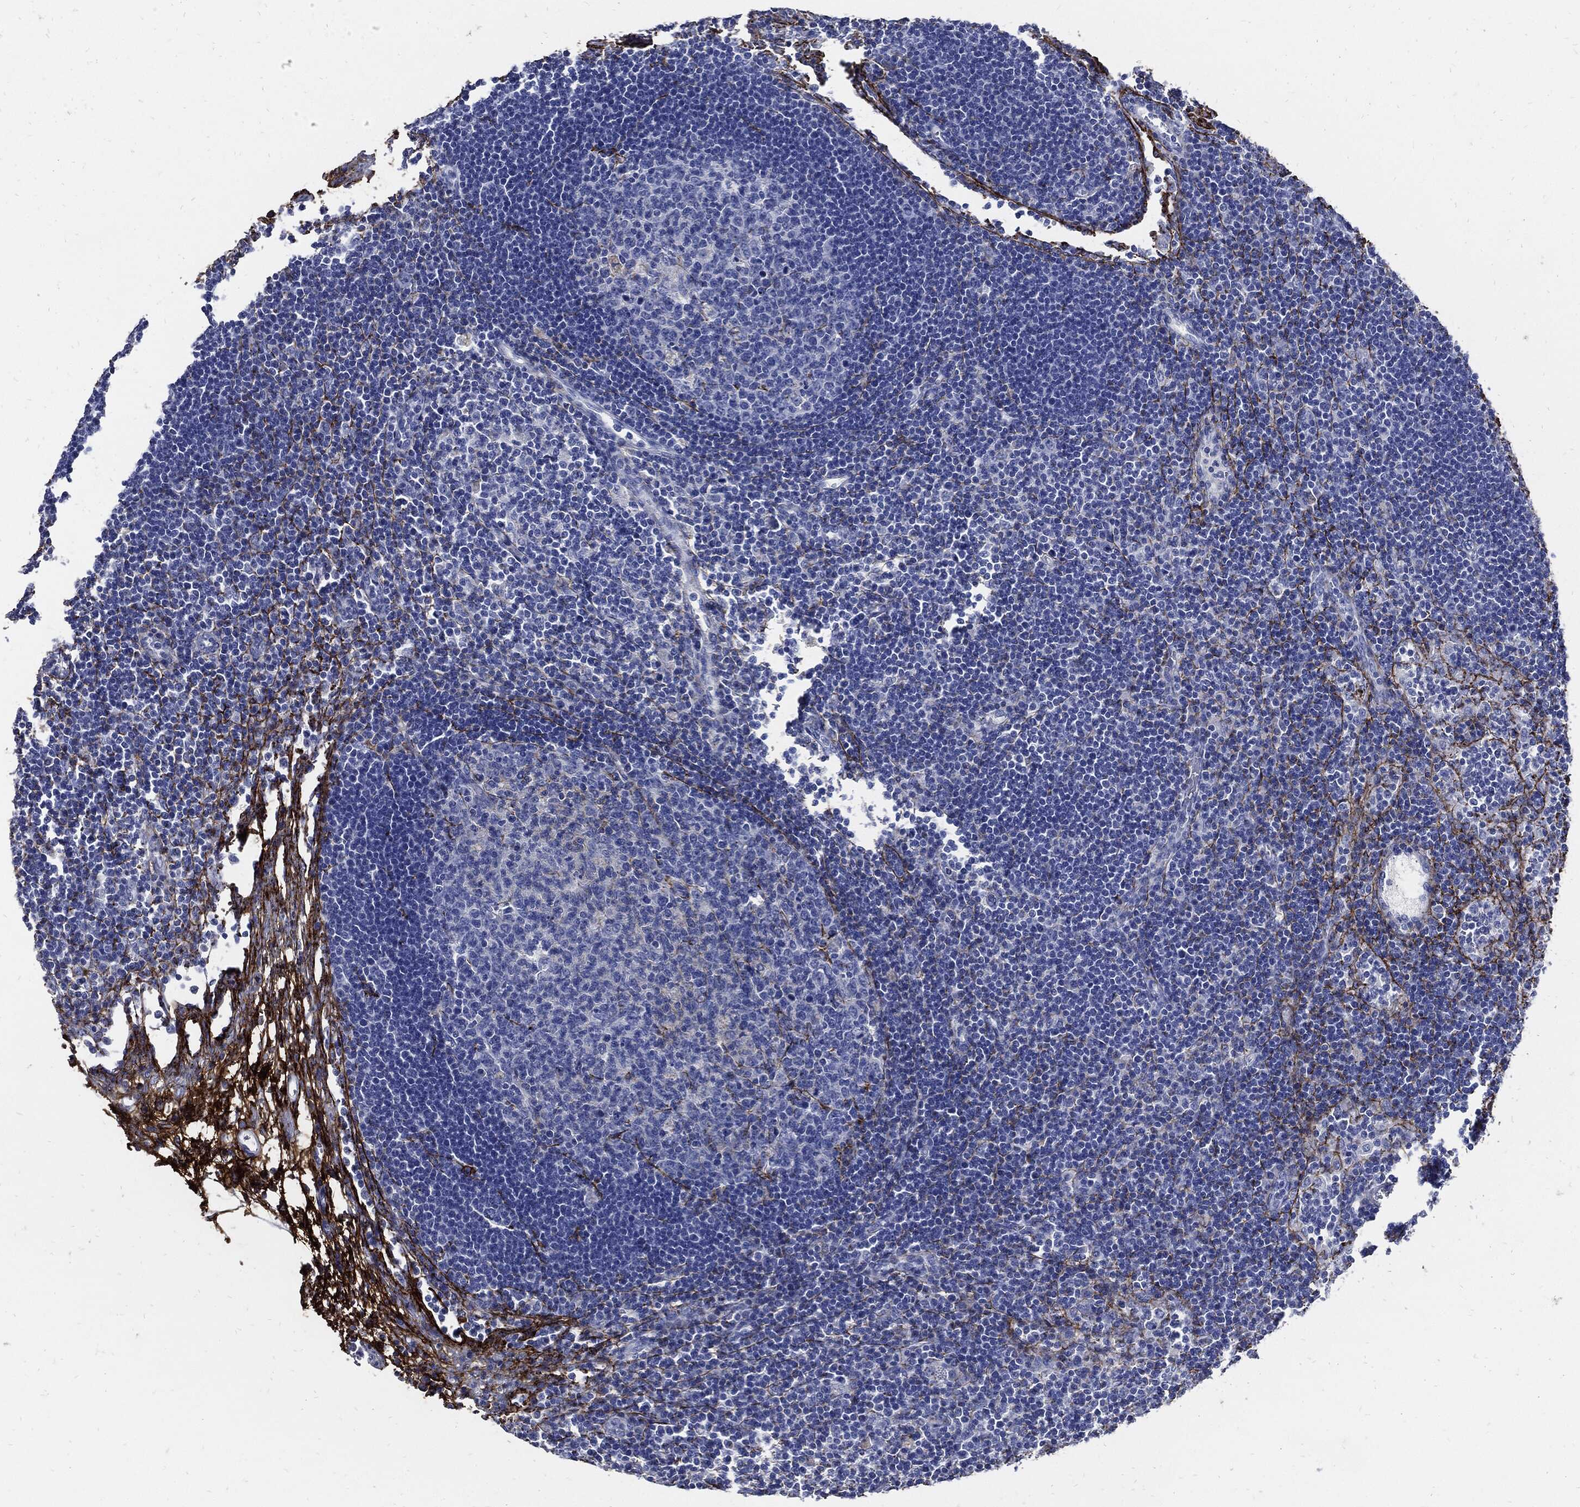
{"staining": {"intensity": "negative", "quantity": "none", "location": "none"}, "tissue": "lymph node", "cell_type": "Germinal center cells", "image_type": "normal", "snomed": [{"axis": "morphology", "description": "Normal tissue, NOS"}, {"axis": "topography", "description": "Lymph node"}], "caption": "Protein analysis of unremarkable lymph node exhibits no significant staining in germinal center cells. (DAB IHC visualized using brightfield microscopy, high magnification).", "gene": "FBN1", "patient": {"sex": "female", "age": 67}}